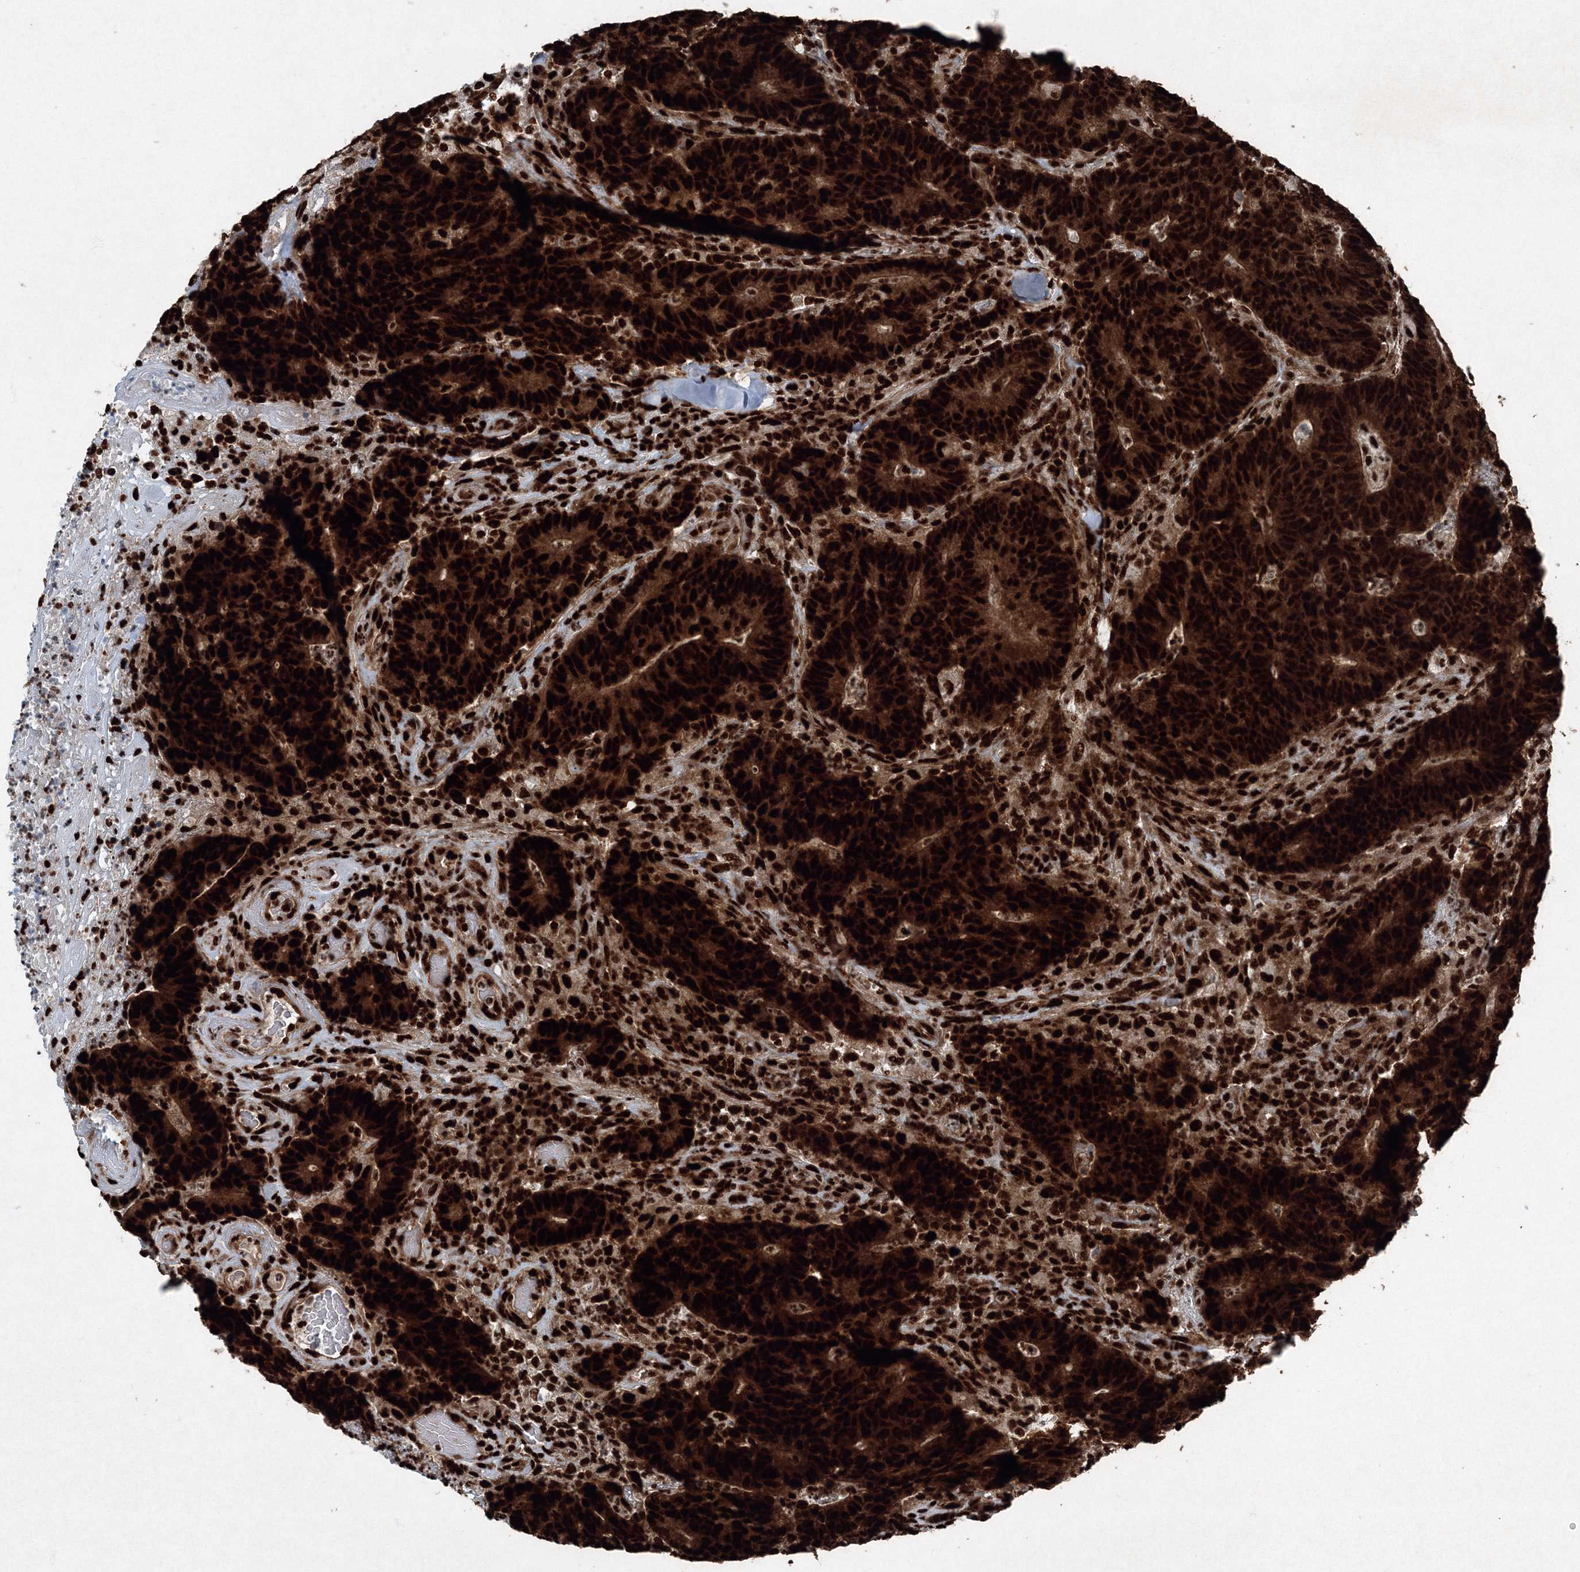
{"staining": {"intensity": "strong", "quantity": ">75%", "location": "cytoplasmic/membranous,nuclear"}, "tissue": "colorectal cancer", "cell_type": "Tumor cells", "image_type": "cancer", "snomed": [{"axis": "morphology", "description": "Normal tissue, NOS"}, {"axis": "morphology", "description": "Adenocarcinoma, NOS"}, {"axis": "topography", "description": "Colon"}], "caption": "Human colorectal cancer (adenocarcinoma) stained with a brown dye reveals strong cytoplasmic/membranous and nuclear positive staining in about >75% of tumor cells.", "gene": "SNRPC", "patient": {"sex": "female", "age": 75}}